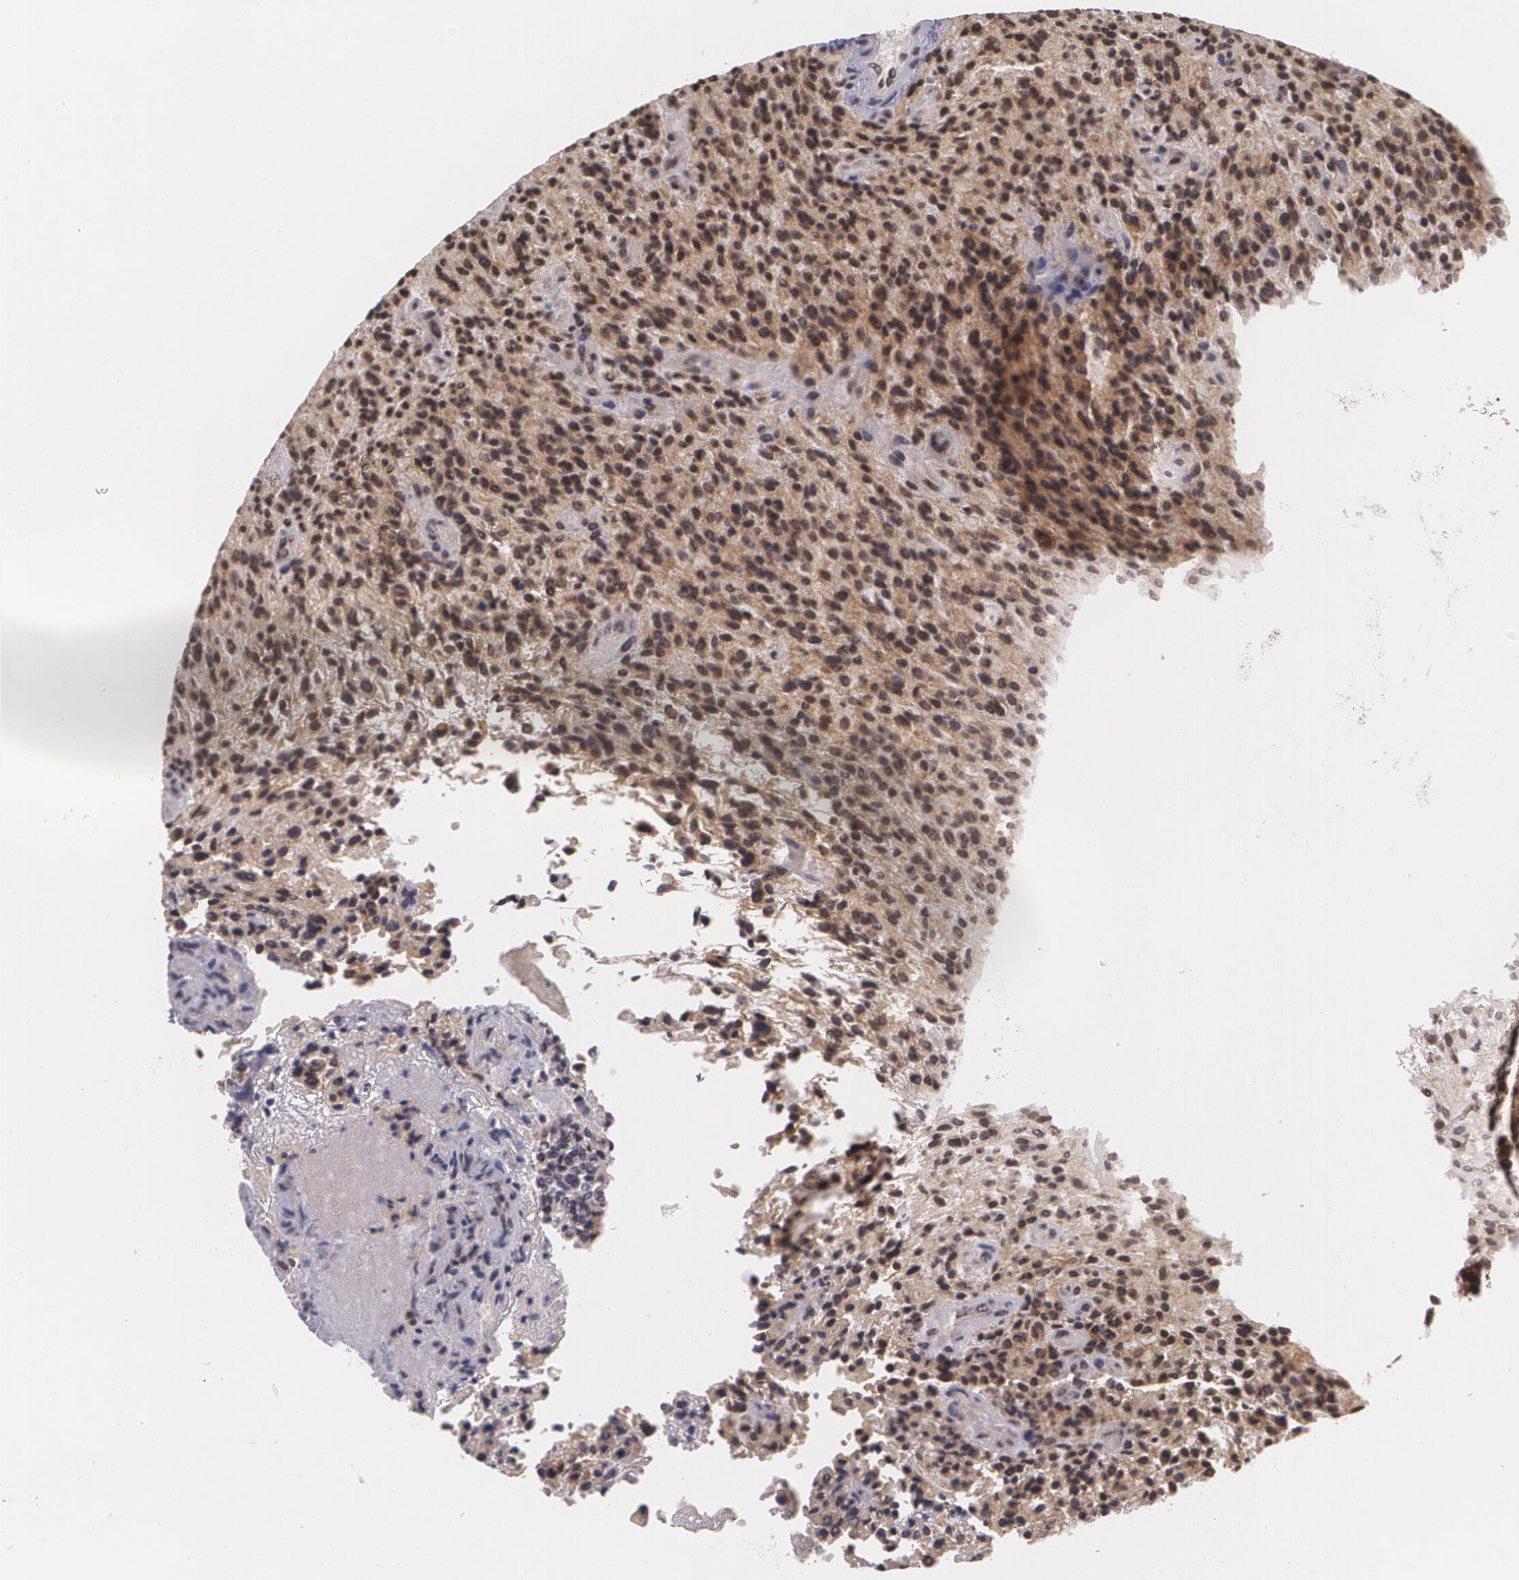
{"staining": {"intensity": "moderate", "quantity": ">75%", "location": "cytoplasmic/membranous,nuclear"}, "tissue": "glioma", "cell_type": "Tumor cells", "image_type": "cancer", "snomed": [{"axis": "morphology", "description": "Glioma, malignant, High grade"}, {"axis": "topography", "description": "Brain"}], "caption": "High-grade glioma (malignant) stained for a protein (brown) exhibits moderate cytoplasmic/membranous and nuclear positive positivity in about >75% of tumor cells.", "gene": "ALX1", "patient": {"sex": "female", "age": 13}}